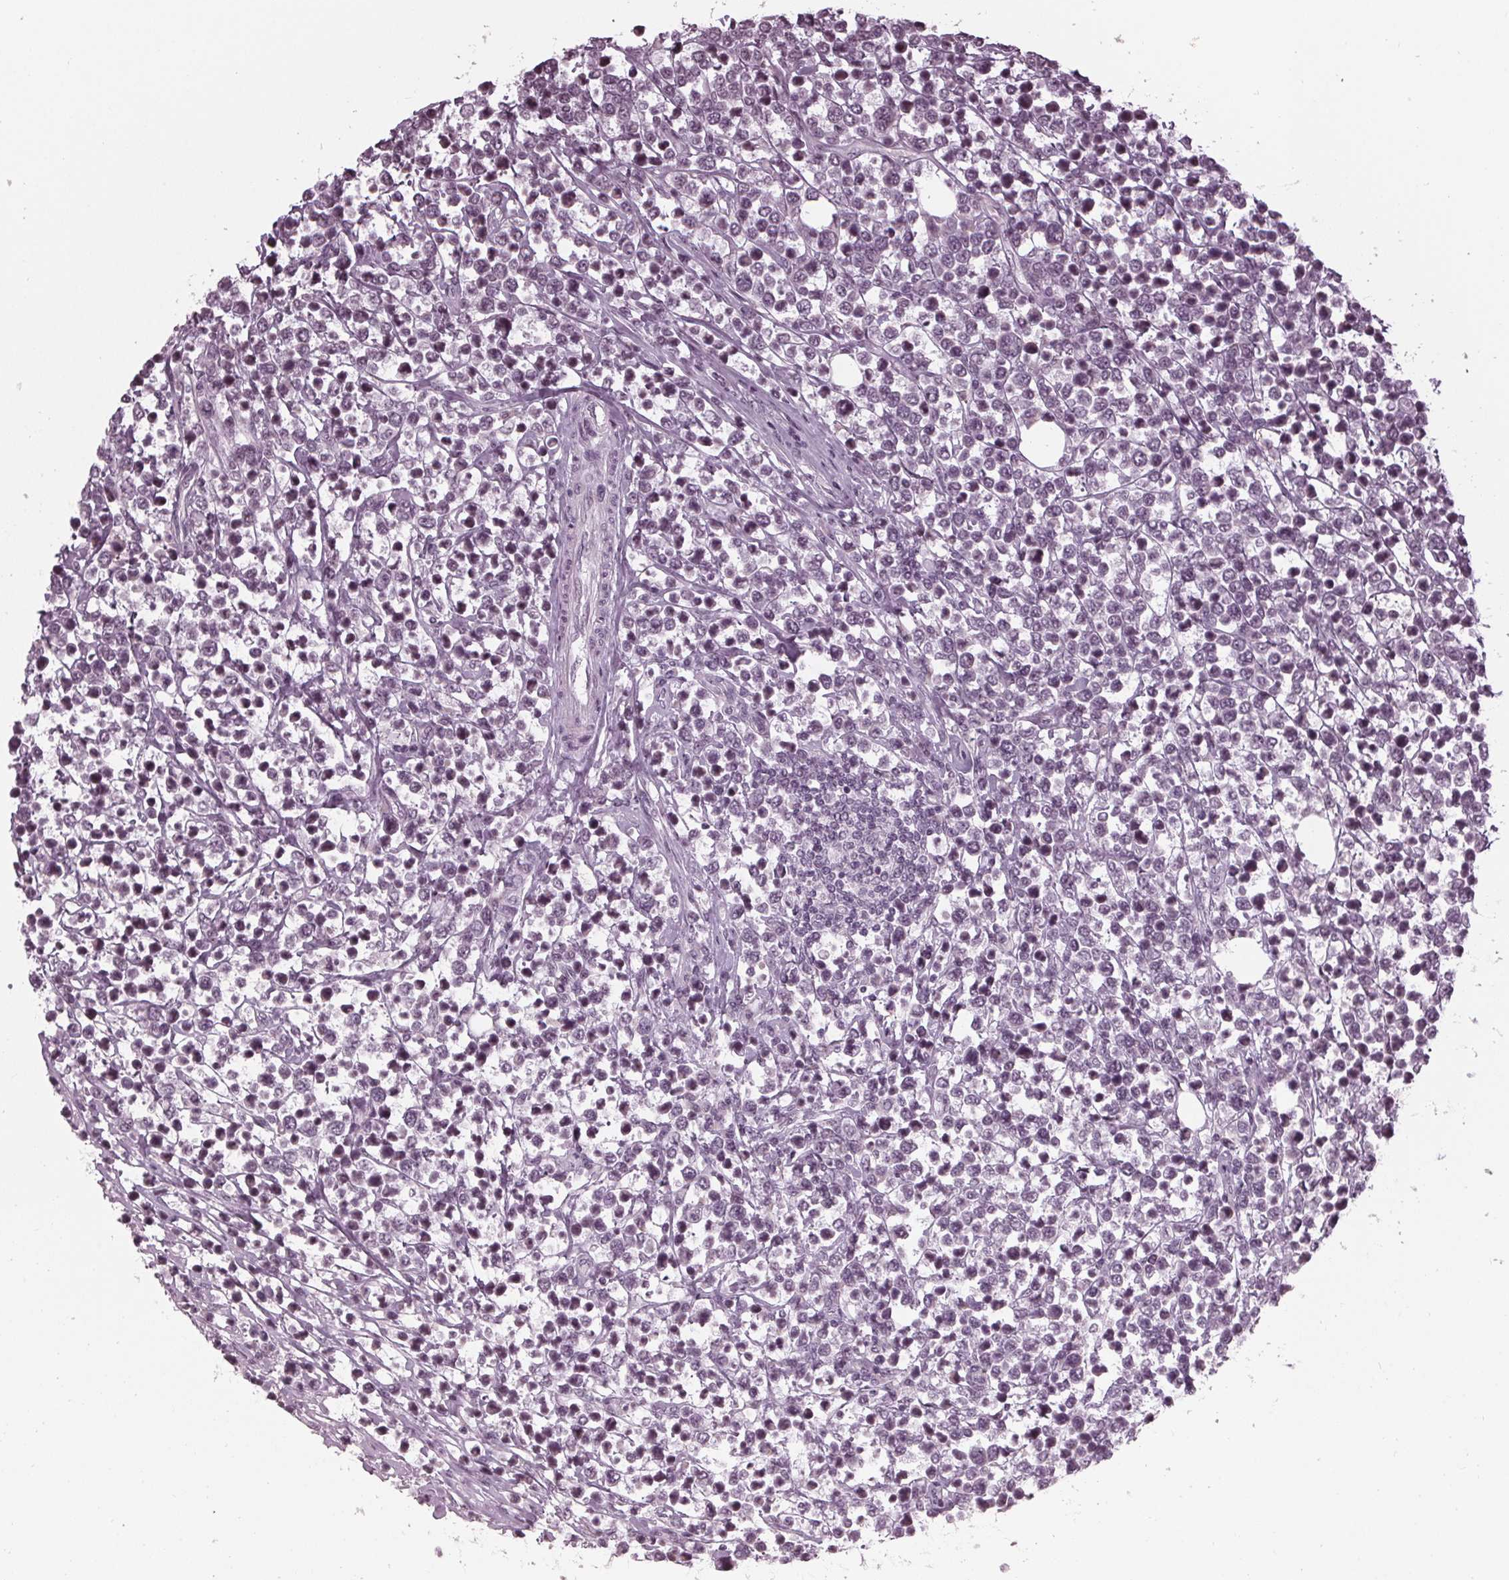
{"staining": {"intensity": "negative", "quantity": "none", "location": "none"}, "tissue": "lymphoma", "cell_type": "Tumor cells", "image_type": "cancer", "snomed": [{"axis": "morphology", "description": "Malignant lymphoma, non-Hodgkin's type, High grade"}, {"axis": "topography", "description": "Soft tissue"}], "caption": "Immunohistochemistry of malignant lymphoma, non-Hodgkin's type (high-grade) exhibits no staining in tumor cells.", "gene": "ADPRHL1", "patient": {"sex": "female", "age": 56}}